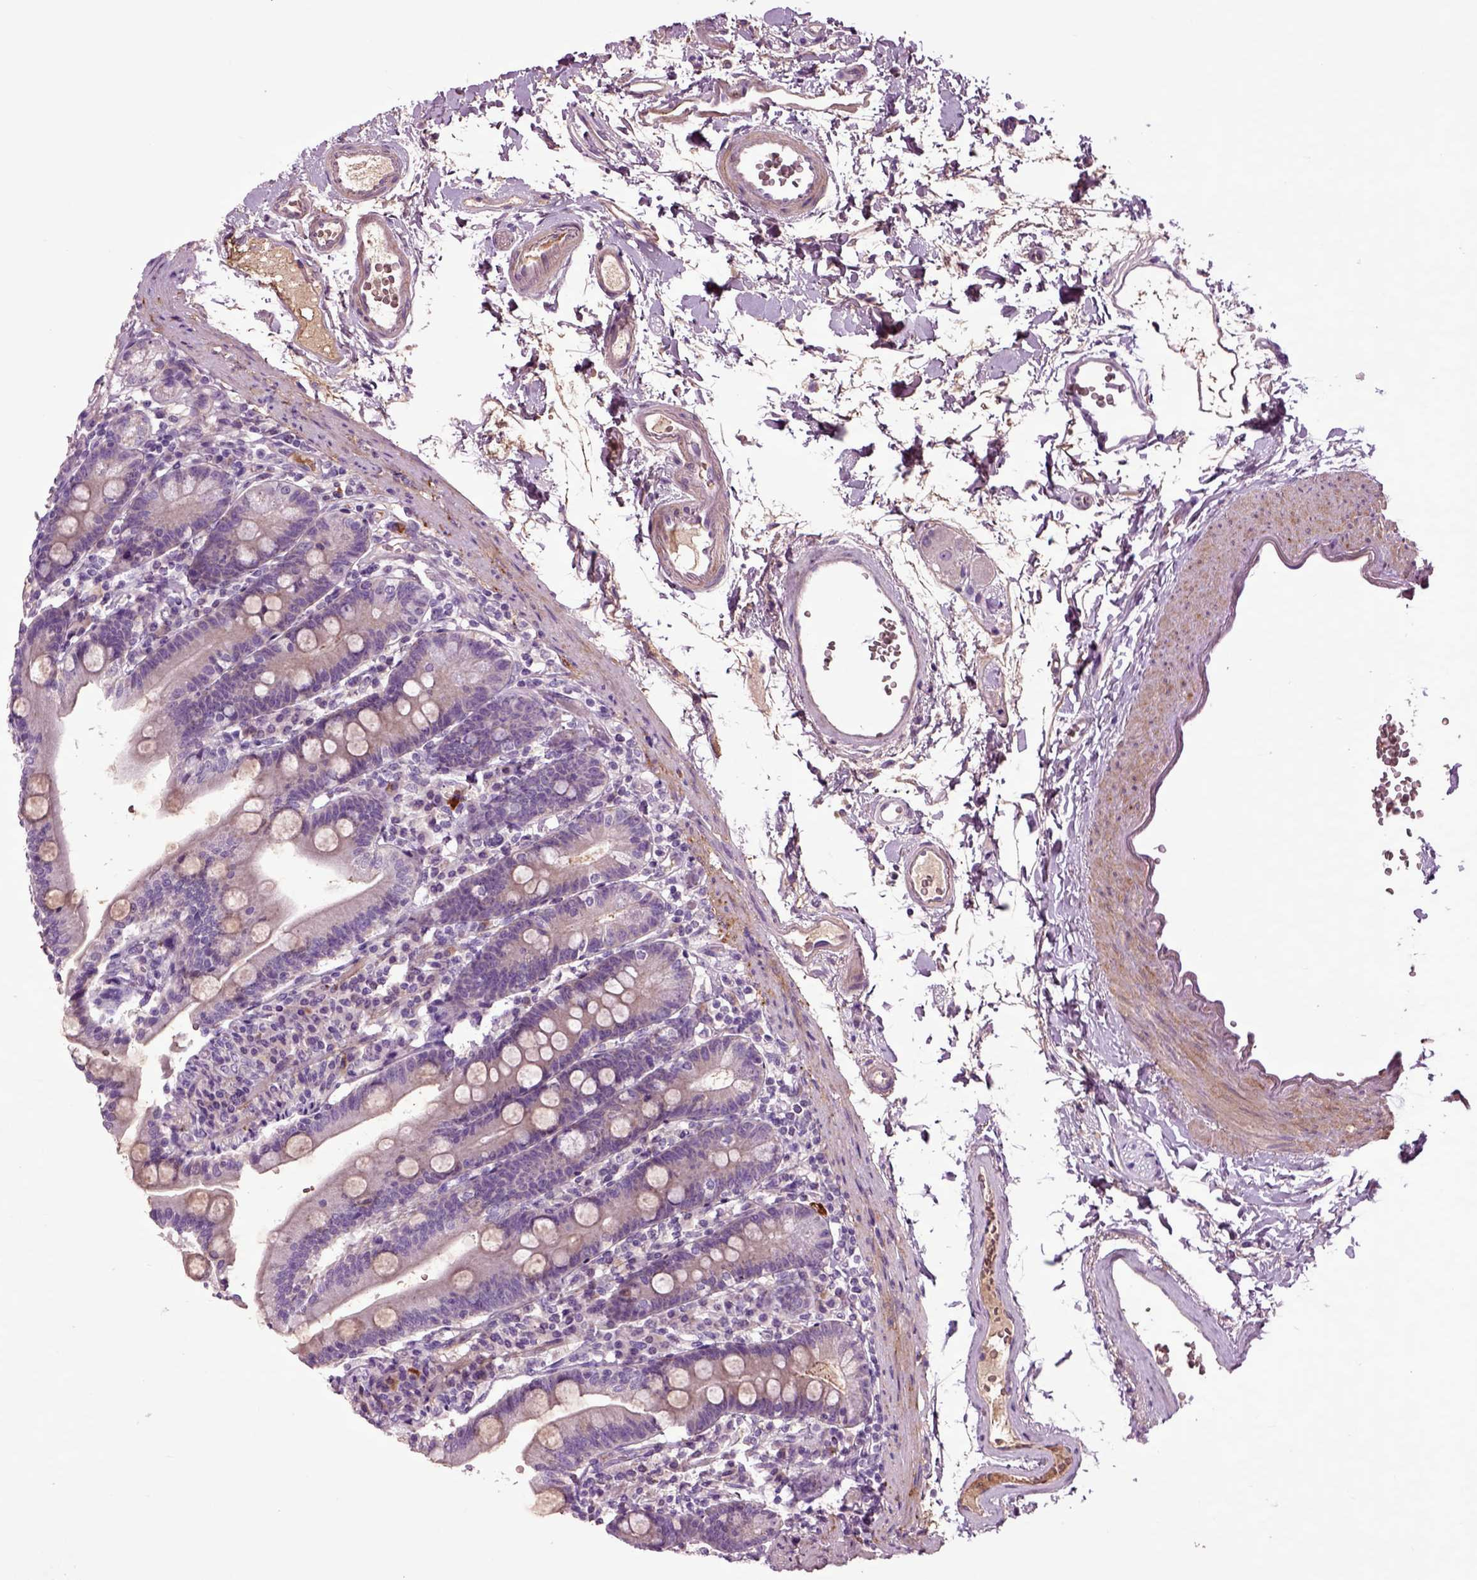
{"staining": {"intensity": "negative", "quantity": "none", "location": "none"}, "tissue": "duodenum", "cell_type": "Glandular cells", "image_type": "normal", "snomed": [{"axis": "morphology", "description": "Normal tissue, NOS"}, {"axis": "topography", "description": "Duodenum"}], "caption": "High power microscopy histopathology image of an immunohistochemistry (IHC) micrograph of benign duodenum, revealing no significant staining in glandular cells.", "gene": "SPON1", "patient": {"sex": "female", "age": 67}}